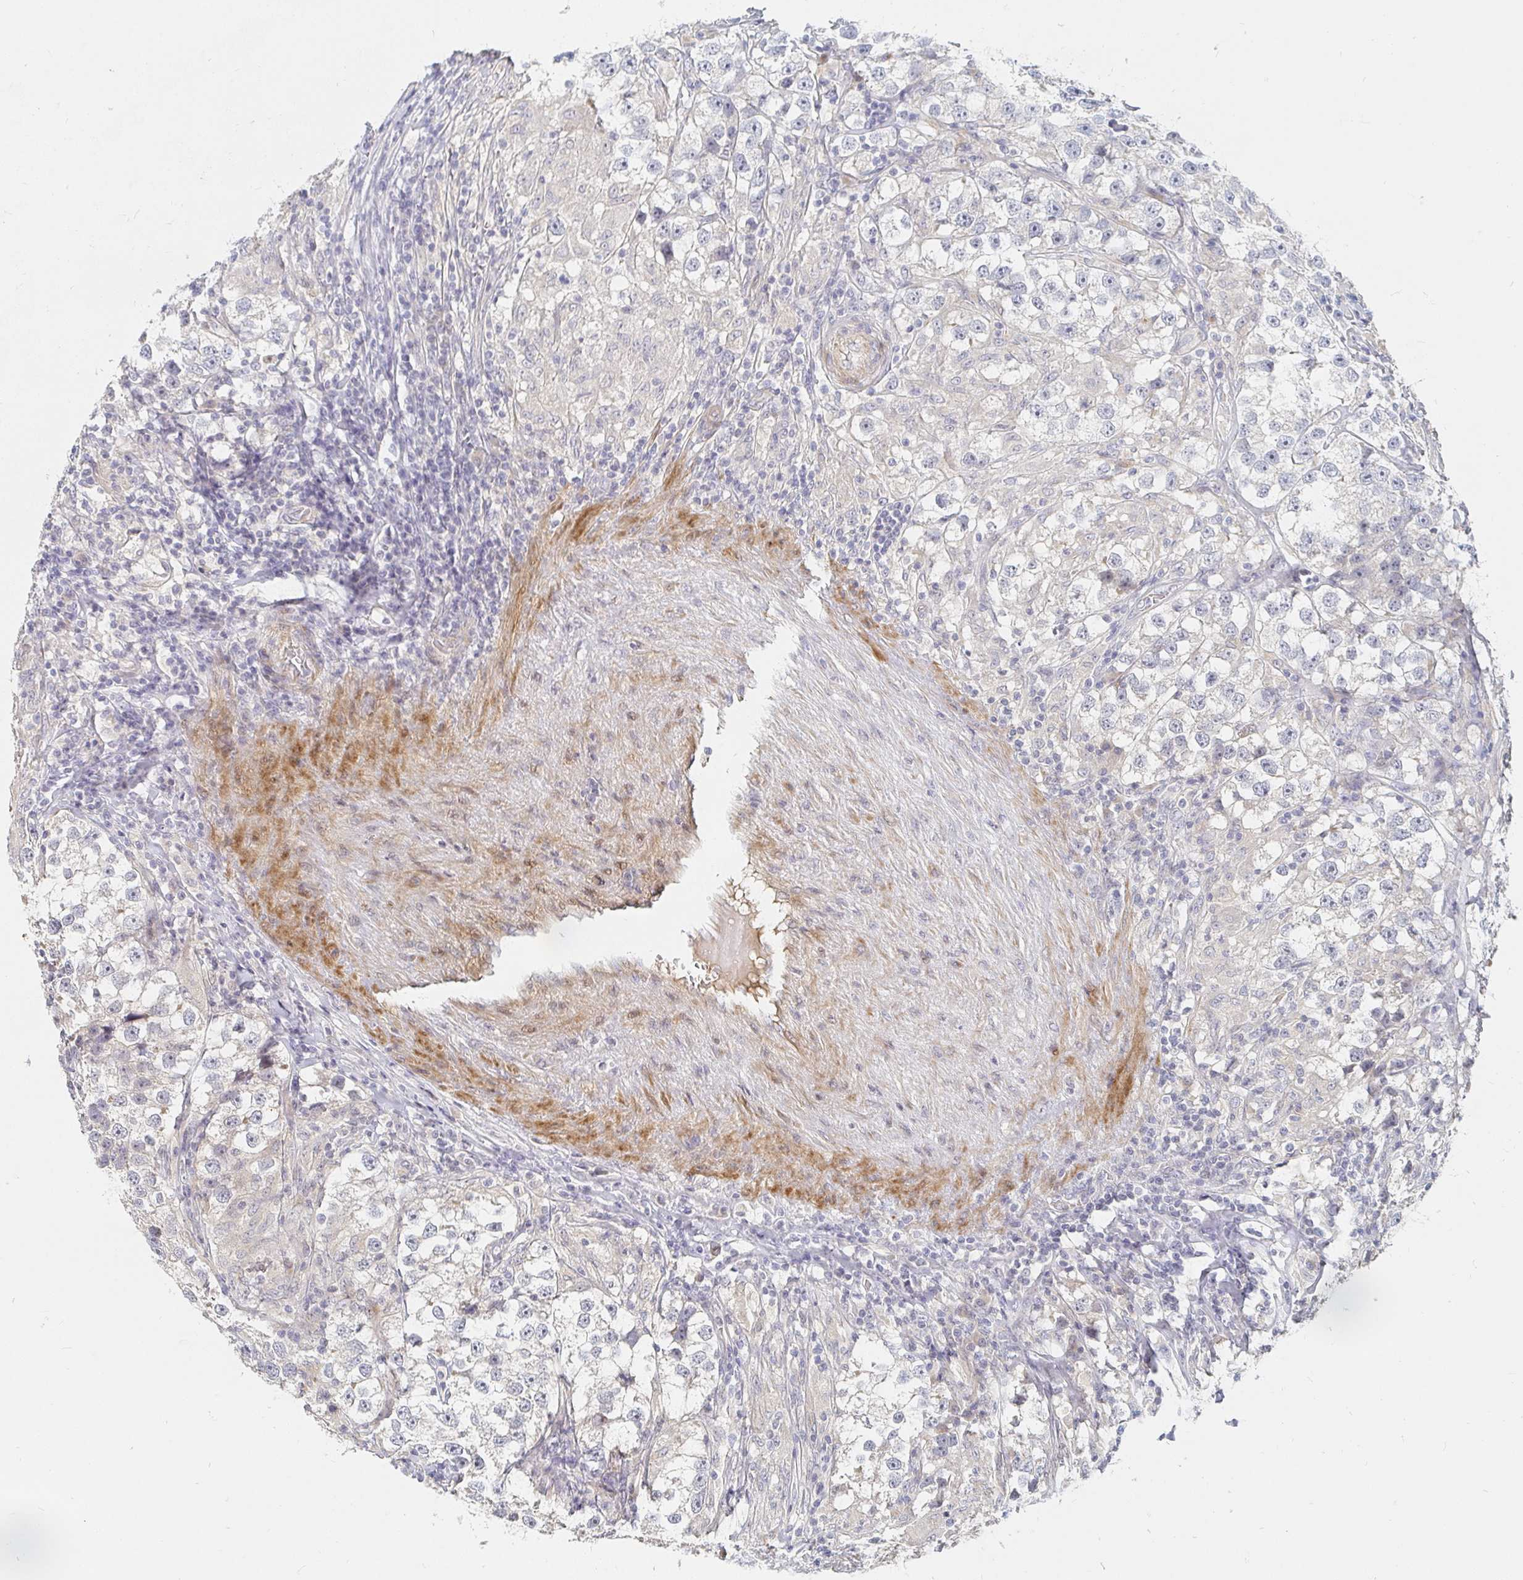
{"staining": {"intensity": "negative", "quantity": "none", "location": "none"}, "tissue": "testis cancer", "cell_type": "Tumor cells", "image_type": "cancer", "snomed": [{"axis": "morphology", "description": "Seminoma, NOS"}, {"axis": "topography", "description": "Testis"}], "caption": "IHC photomicrograph of testis seminoma stained for a protein (brown), which displays no expression in tumor cells. (DAB immunohistochemistry (IHC) with hematoxylin counter stain).", "gene": "NME9", "patient": {"sex": "male", "age": 46}}